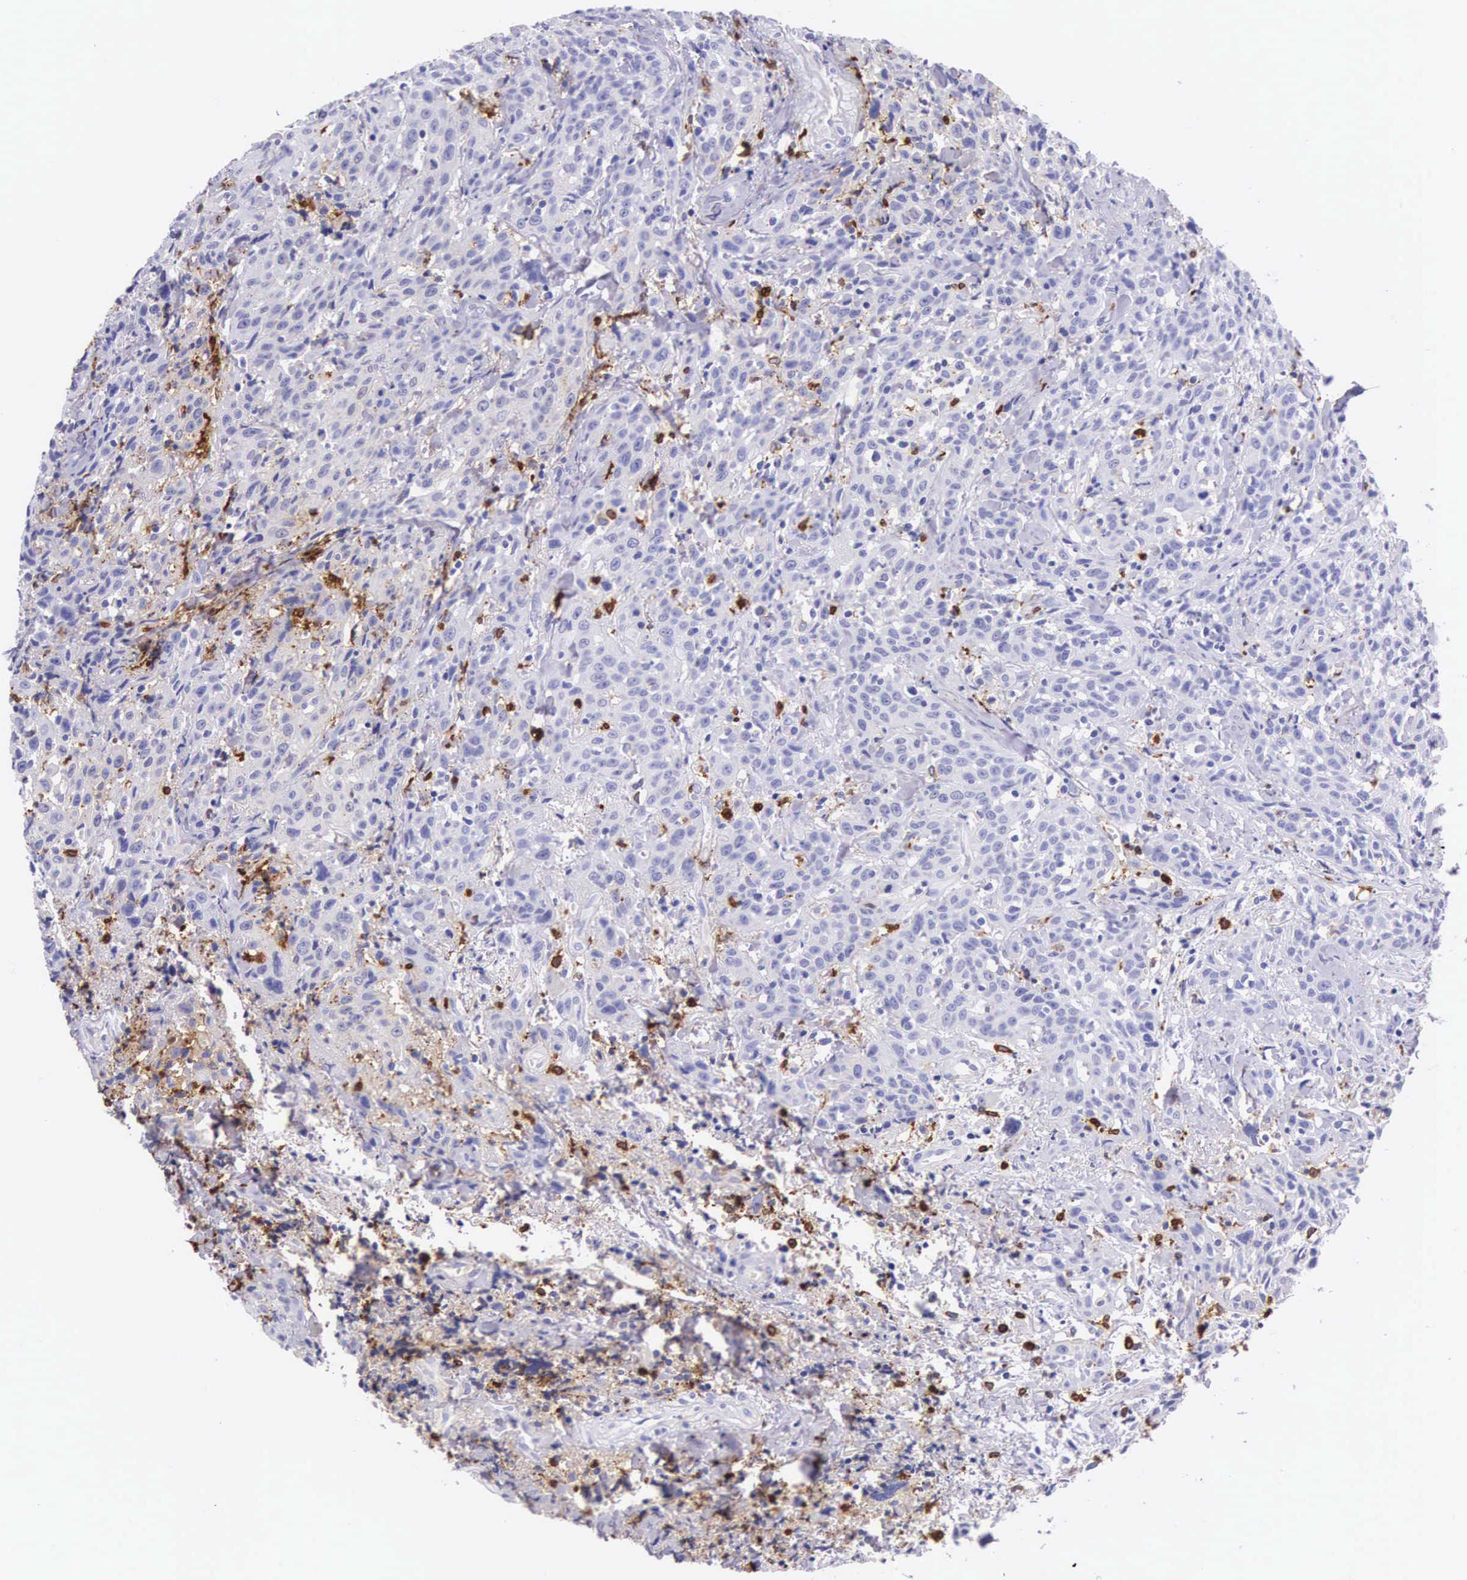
{"staining": {"intensity": "negative", "quantity": "none", "location": "none"}, "tissue": "head and neck cancer", "cell_type": "Tumor cells", "image_type": "cancer", "snomed": [{"axis": "morphology", "description": "Squamous cell carcinoma, NOS"}, {"axis": "topography", "description": "Oral tissue"}, {"axis": "topography", "description": "Head-Neck"}], "caption": "IHC of human head and neck cancer (squamous cell carcinoma) reveals no expression in tumor cells.", "gene": "FCN1", "patient": {"sex": "female", "age": 82}}